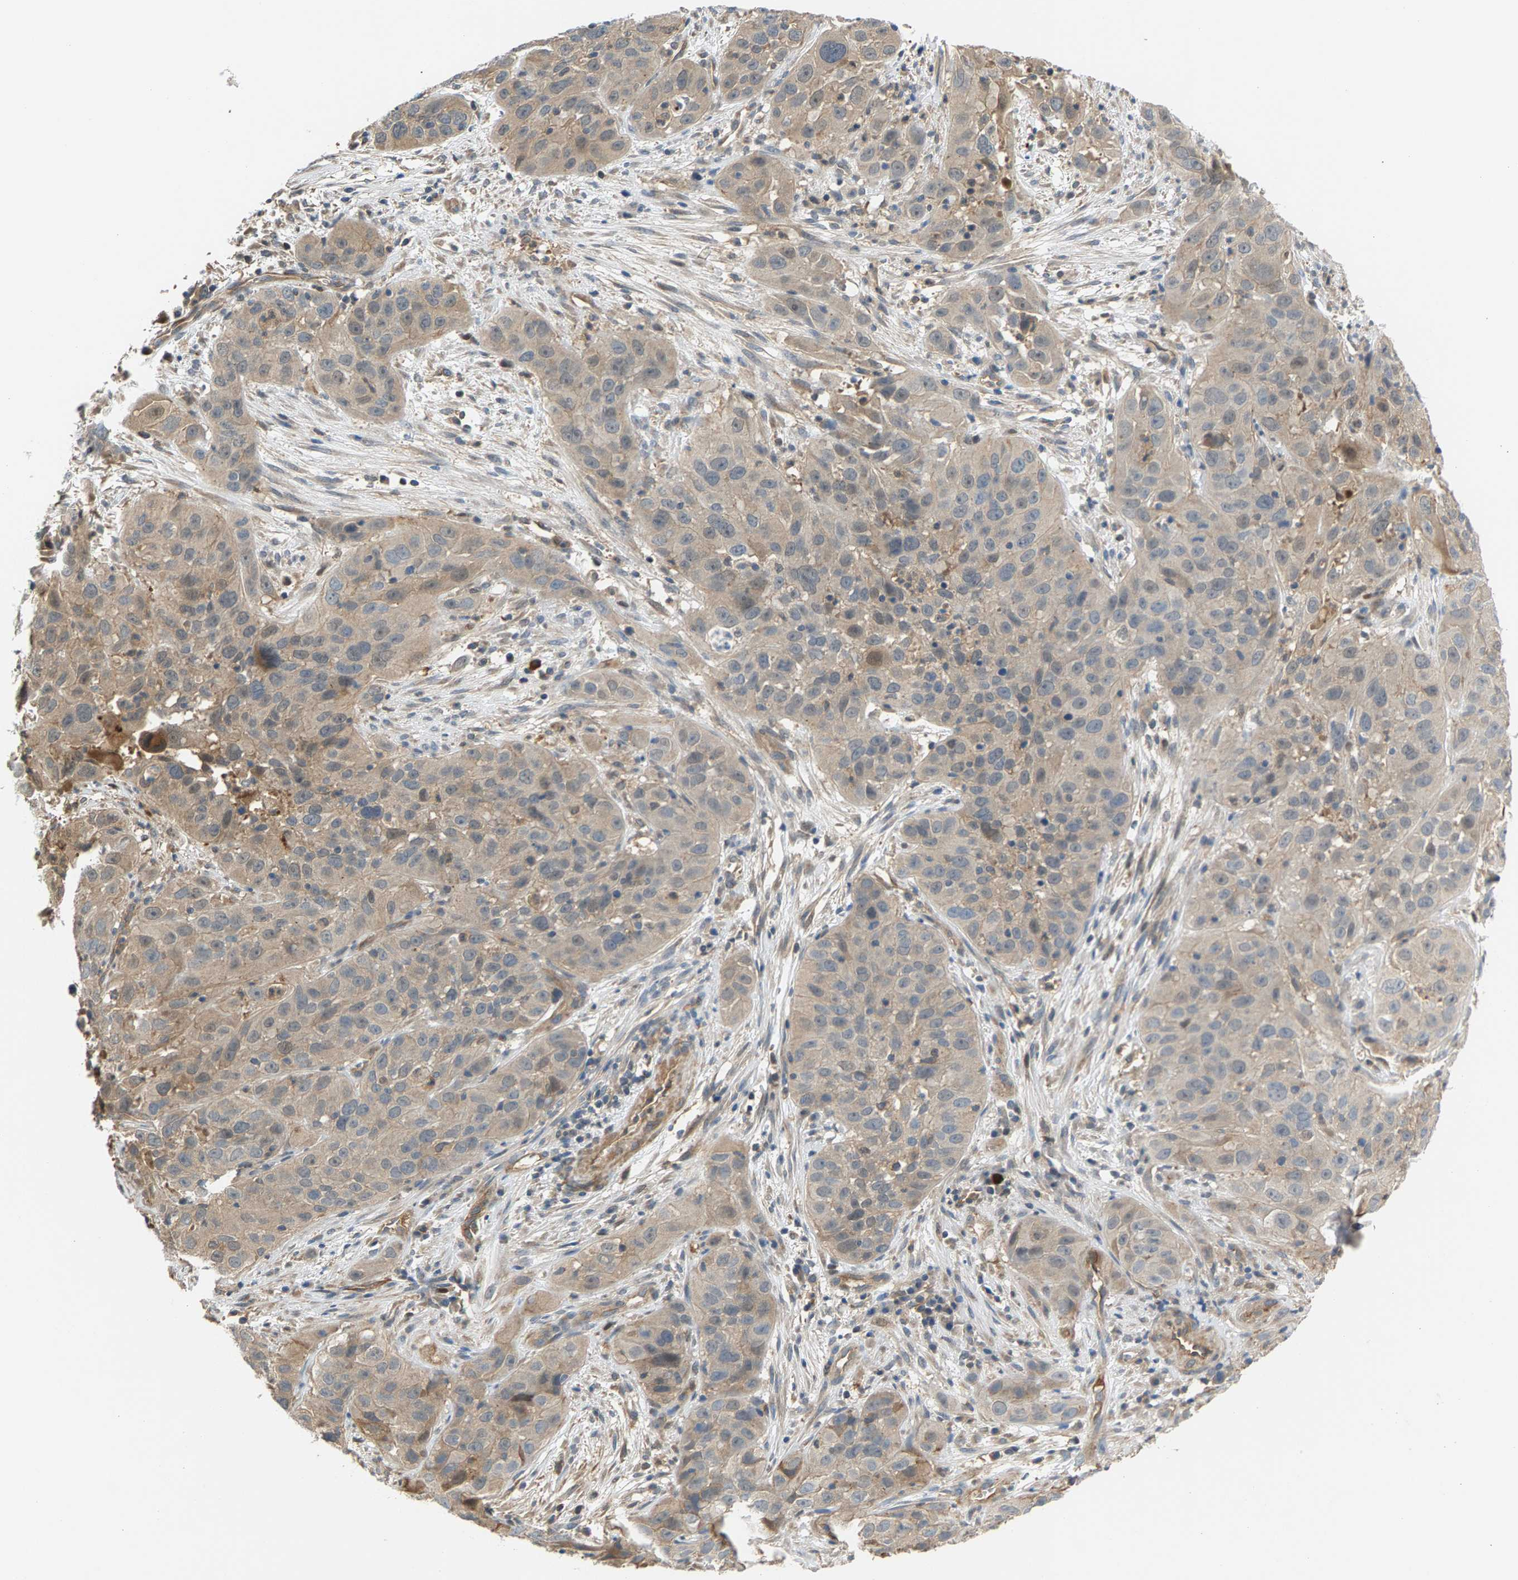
{"staining": {"intensity": "weak", "quantity": "25%-75%", "location": "cytoplasmic/membranous"}, "tissue": "cervical cancer", "cell_type": "Tumor cells", "image_type": "cancer", "snomed": [{"axis": "morphology", "description": "Squamous cell carcinoma, NOS"}, {"axis": "topography", "description": "Cervix"}], "caption": "Tumor cells display low levels of weak cytoplasmic/membranous positivity in approximately 25%-75% of cells in squamous cell carcinoma (cervical).", "gene": "KRTAP27-1", "patient": {"sex": "female", "age": 32}}